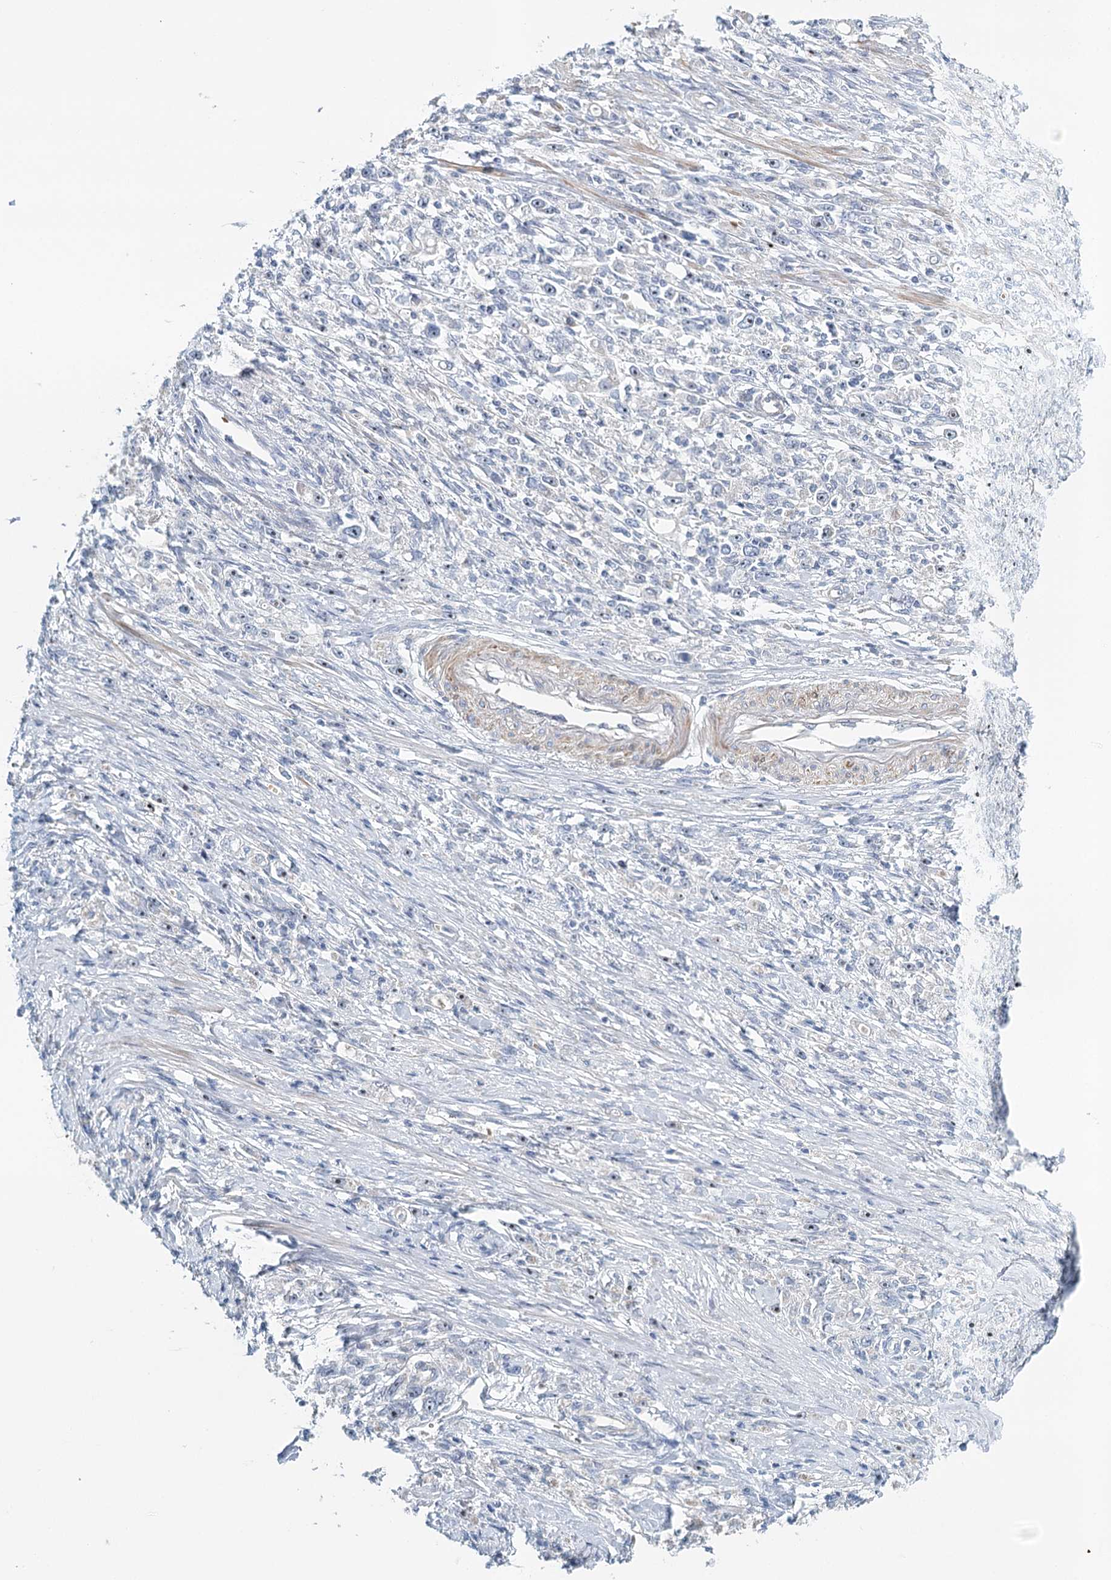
{"staining": {"intensity": "negative", "quantity": "none", "location": "none"}, "tissue": "stomach cancer", "cell_type": "Tumor cells", "image_type": "cancer", "snomed": [{"axis": "morphology", "description": "Adenocarcinoma, NOS"}, {"axis": "topography", "description": "Stomach"}], "caption": "A histopathology image of stomach adenocarcinoma stained for a protein exhibits no brown staining in tumor cells.", "gene": "RBM43", "patient": {"sex": "female", "age": 59}}